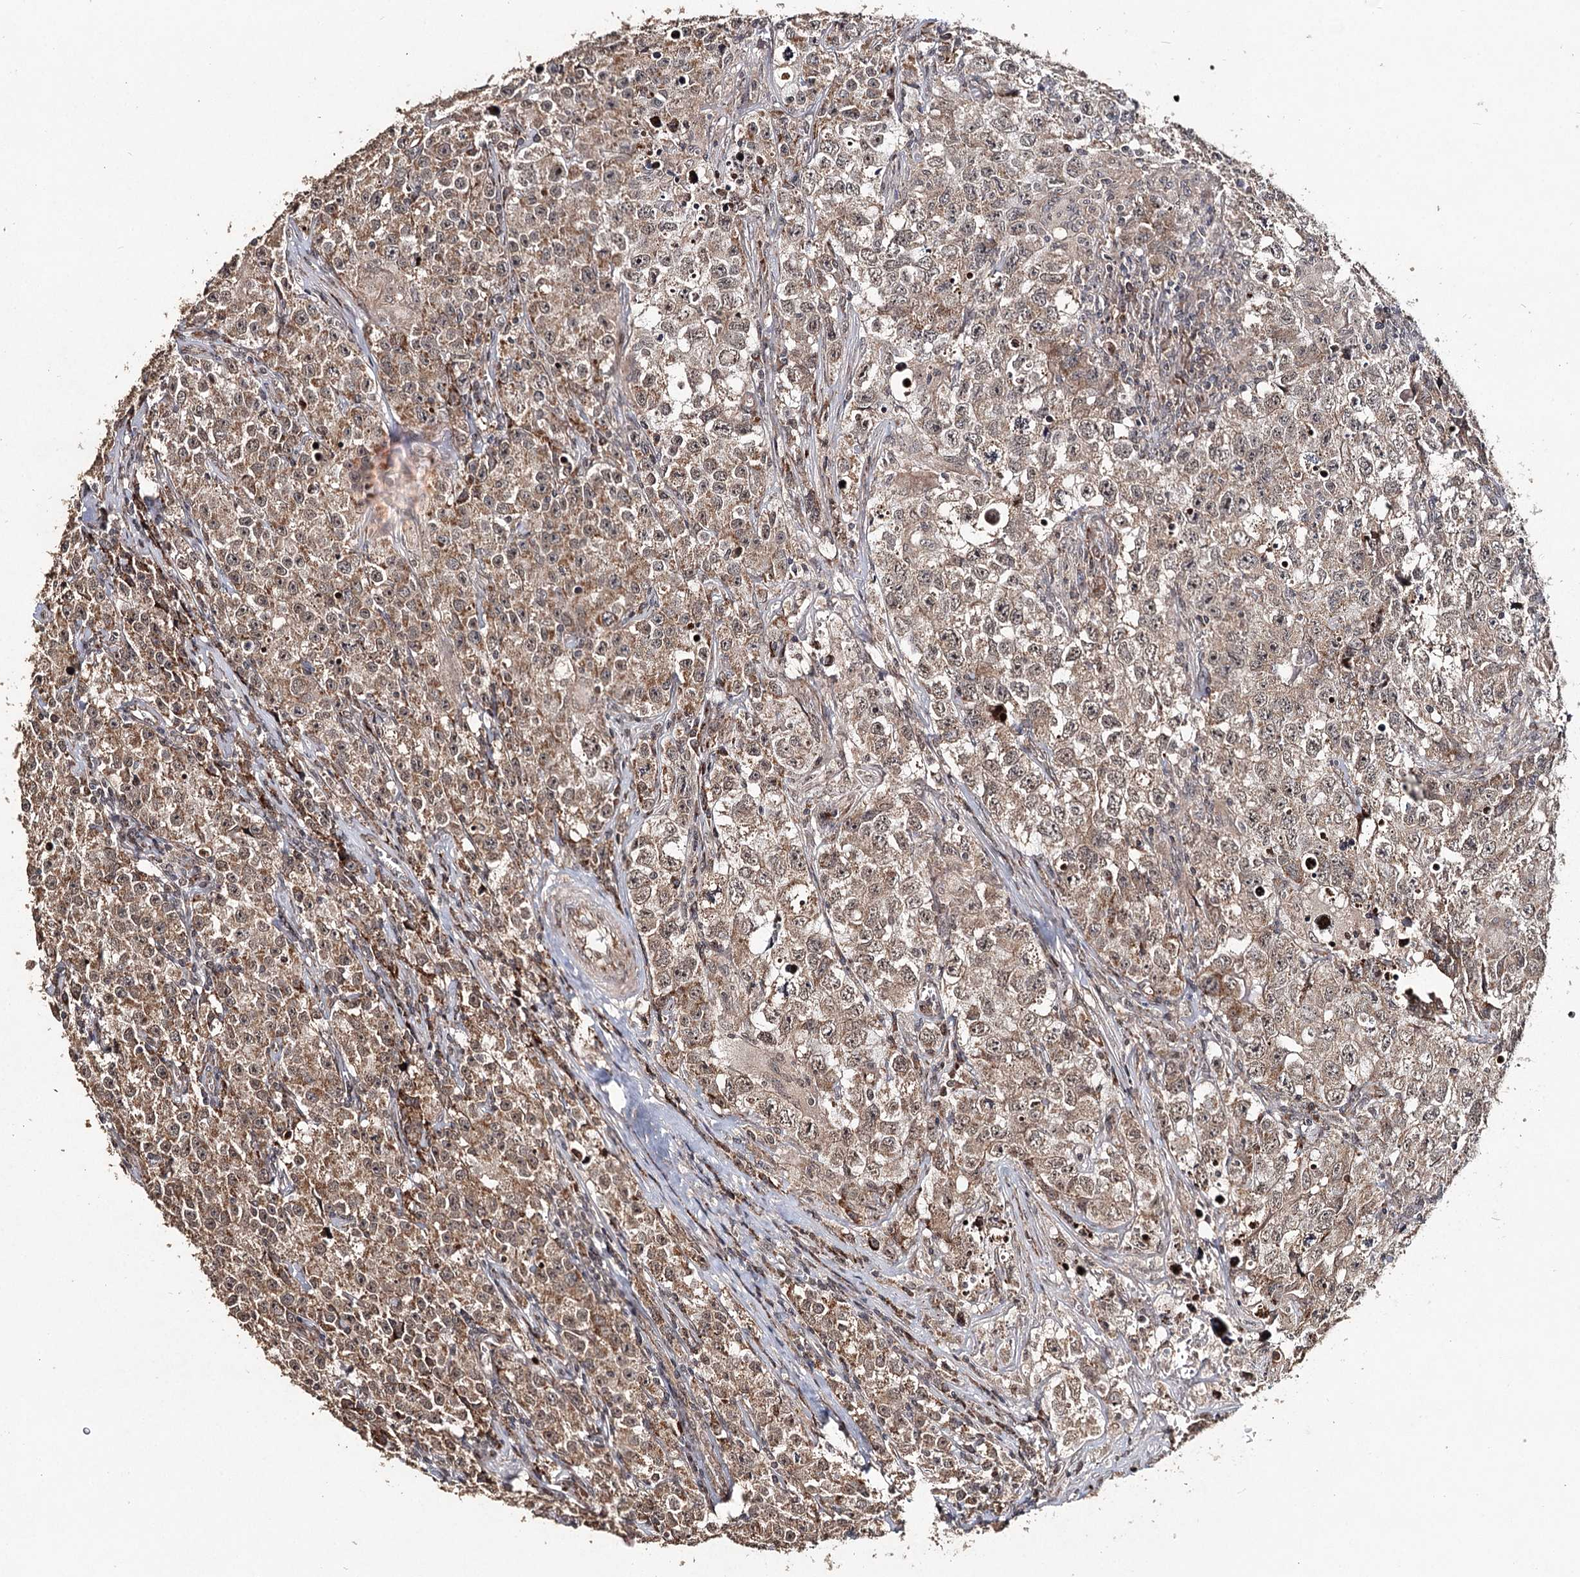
{"staining": {"intensity": "moderate", "quantity": ">75%", "location": "cytoplasmic/membranous,nuclear"}, "tissue": "testis cancer", "cell_type": "Tumor cells", "image_type": "cancer", "snomed": [{"axis": "morphology", "description": "Seminoma, NOS"}, {"axis": "morphology", "description": "Carcinoma, Embryonal, NOS"}, {"axis": "topography", "description": "Testis"}], "caption": "This photomicrograph displays embryonal carcinoma (testis) stained with immunohistochemistry to label a protein in brown. The cytoplasmic/membranous and nuclear of tumor cells show moderate positivity for the protein. Nuclei are counter-stained blue.", "gene": "ZNRF3", "patient": {"sex": "male", "age": 43}}